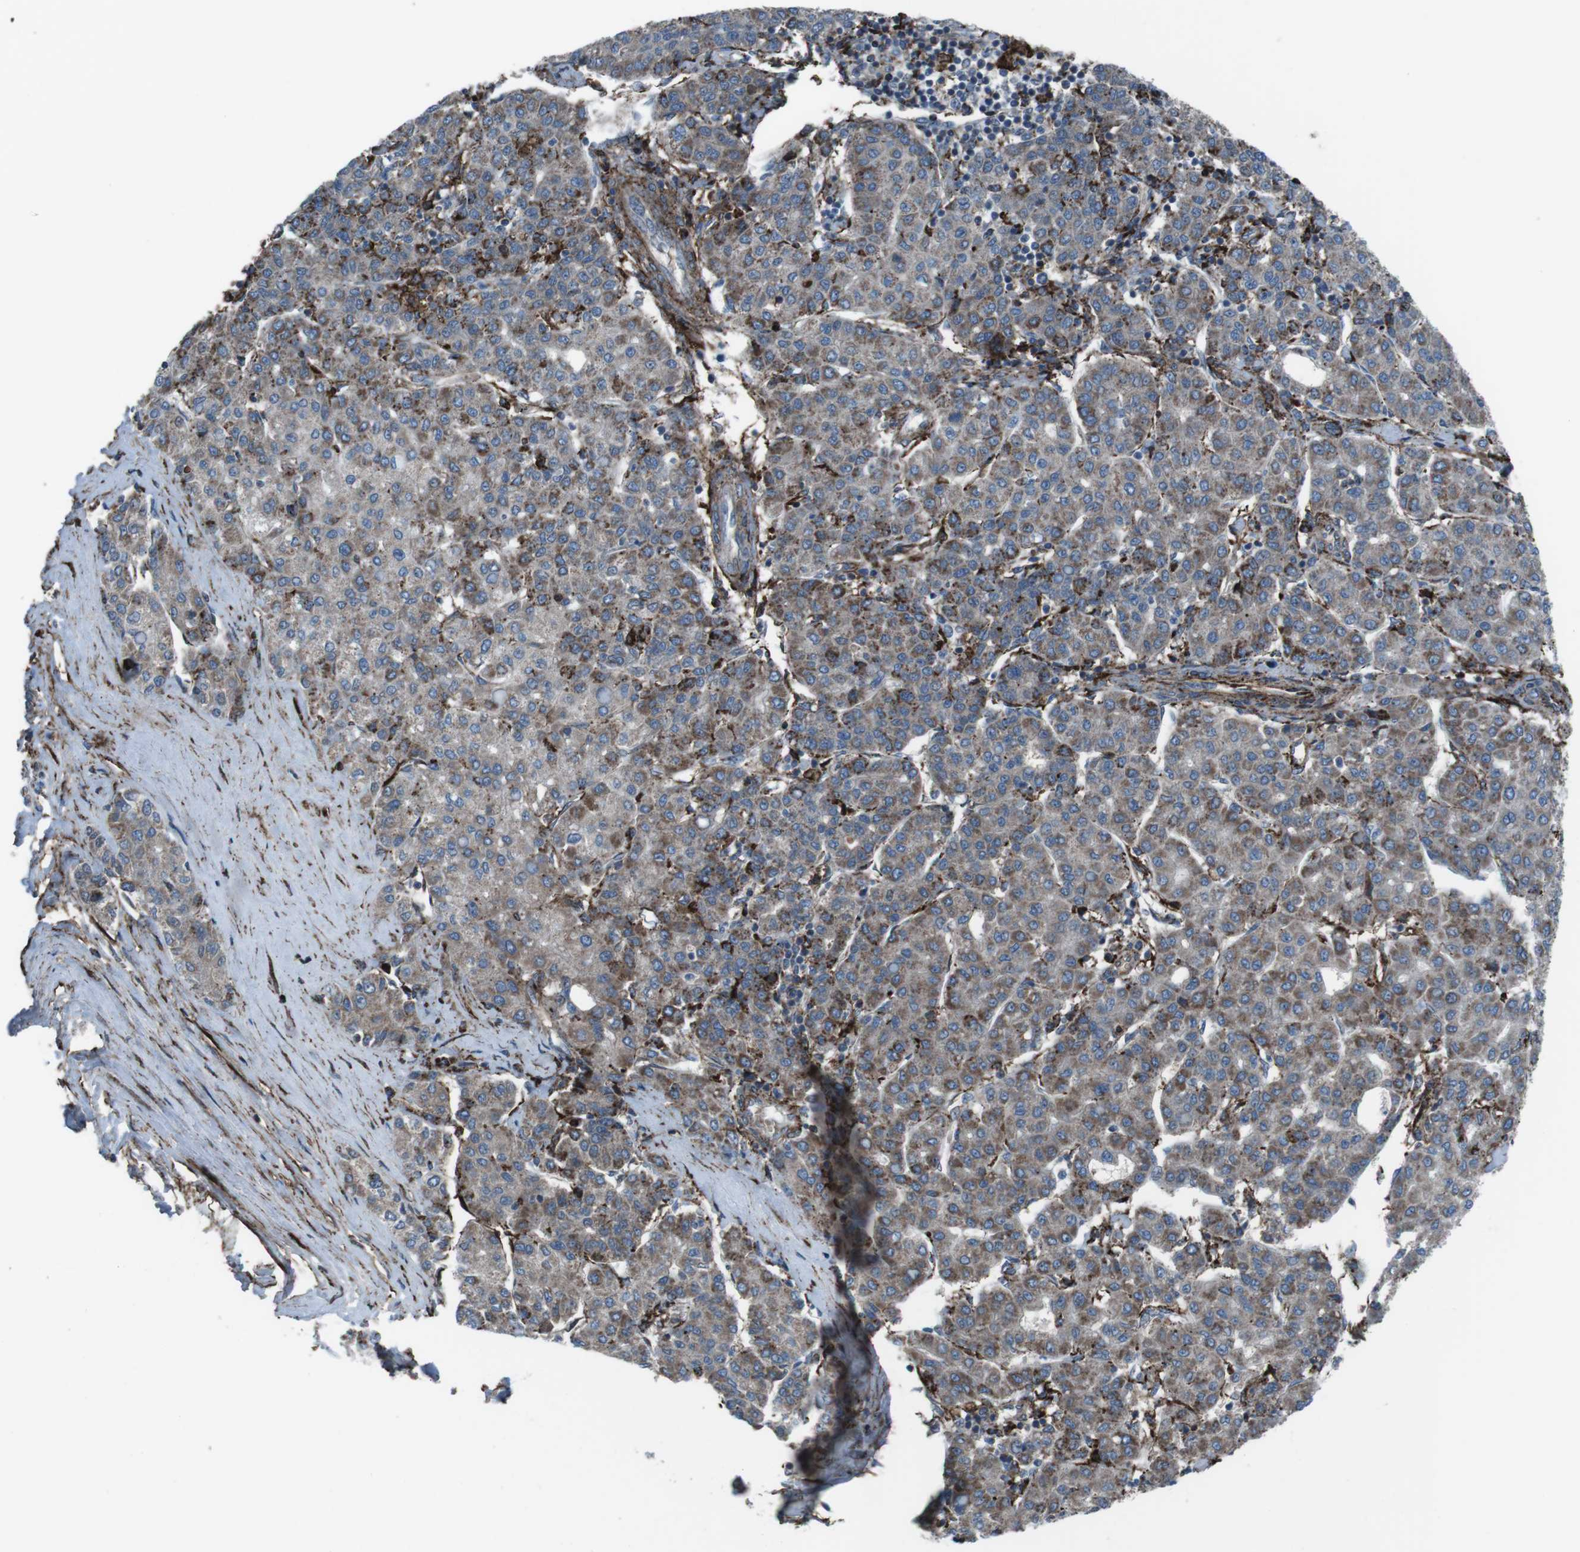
{"staining": {"intensity": "moderate", "quantity": ">75%", "location": "cytoplasmic/membranous"}, "tissue": "liver cancer", "cell_type": "Tumor cells", "image_type": "cancer", "snomed": [{"axis": "morphology", "description": "Carcinoma, Hepatocellular, NOS"}, {"axis": "topography", "description": "Liver"}], "caption": "Immunohistochemical staining of liver cancer displays moderate cytoplasmic/membranous protein expression in about >75% of tumor cells.", "gene": "GDF10", "patient": {"sex": "male", "age": 65}}